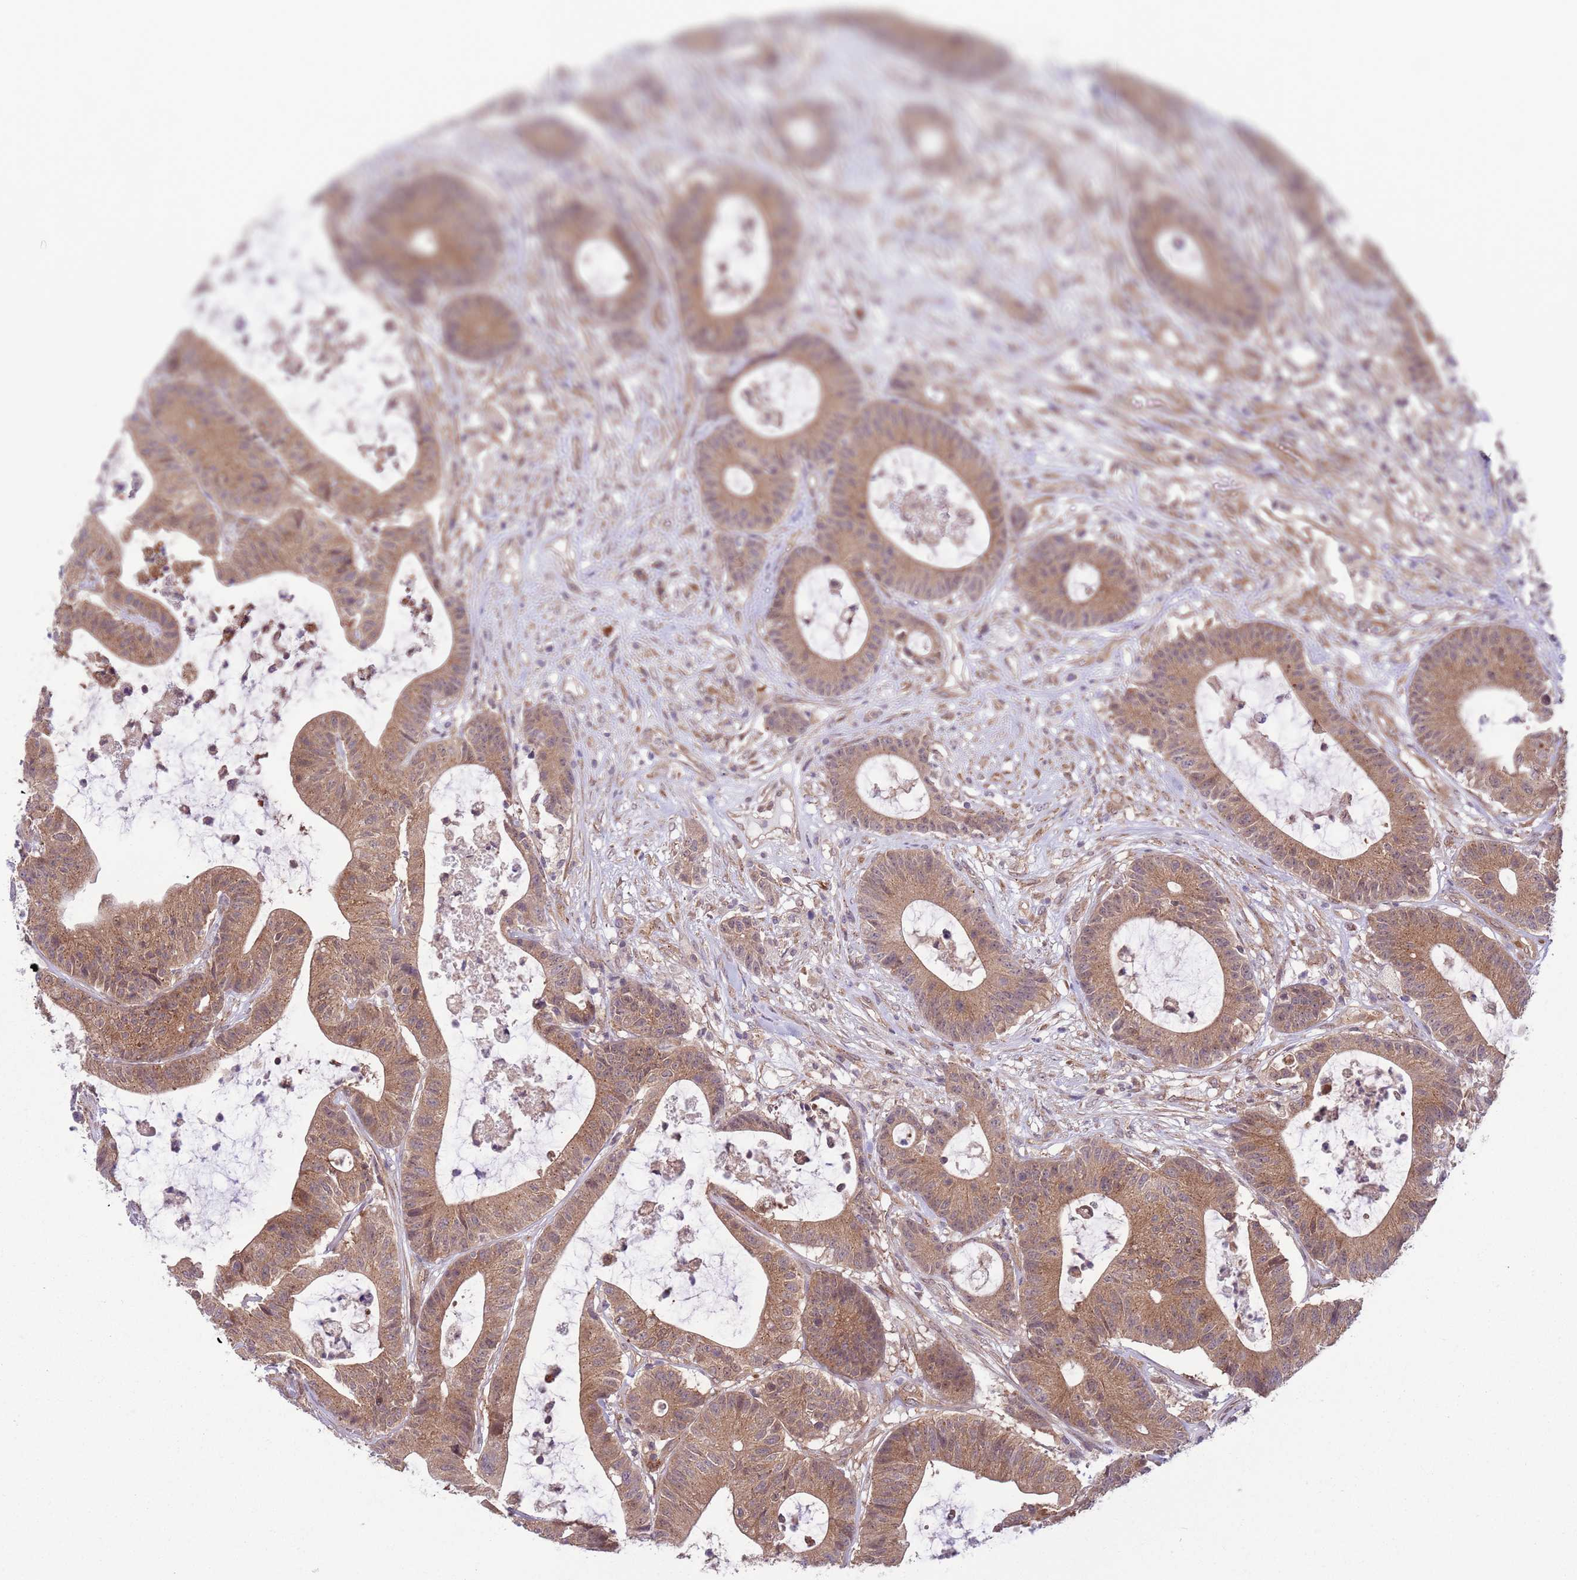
{"staining": {"intensity": "moderate", "quantity": ">75%", "location": "cytoplasmic/membranous"}, "tissue": "colorectal cancer", "cell_type": "Tumor cells", "image_type": "cancer", "snomed": [{"axis": "morphology", "description": "Adenocarcinoma, NOS"}, {"axis": "topography", "description": "Colon"}], "caption": "High-power microscopy captured an IHC photomicrograph of colorectal cancer, revealing moderate cytoplasmic/membranous positivity in approximately >75% of tumor cells.", "gene": "COPE", "patient": {"sex": "female", "age": 84}}